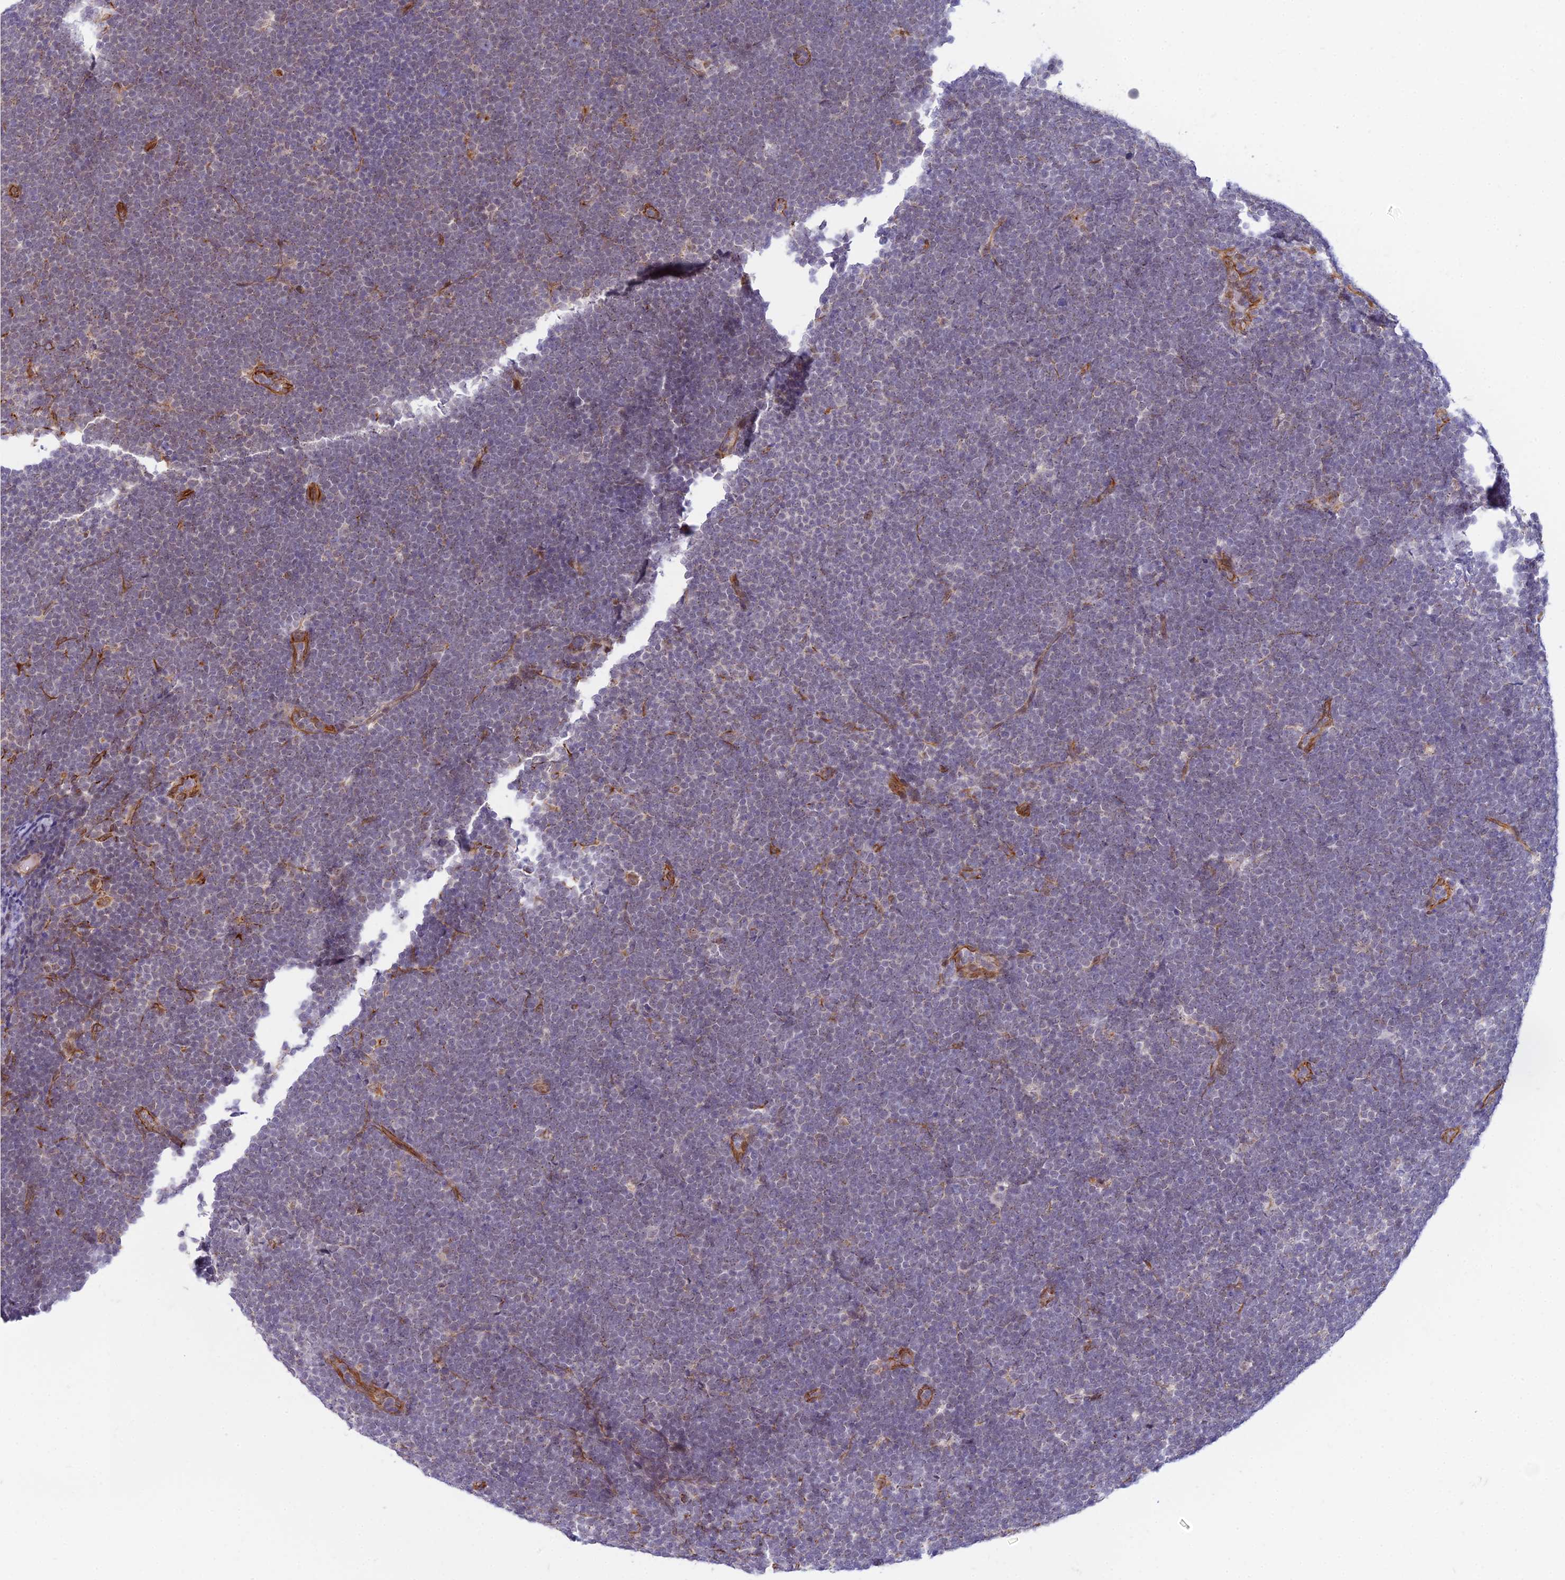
{"staining": {"intensity": "weak", "quantity": "25%-75%", "location": "cytoplasmic/membranous"}, "tissue": "lymphoma", "cell_type": "Tumor cells", "image_type": "cancer", "snomed": [{"axis": "morphology", "description": "Malignant lymphoma, non-Hodgkin's type, High grade"}, {"axis": "topography", "description": "Lymph node"}], "caption": "IHC (DAB (3,3'-diaminobenzidine)) staining of human lymphoma reveals weak cytoplasmic/membranous protein positivity in about 25%-75% of tumor cells.", "gene": "SAPCD2", "patient": {"sex": "male", "age": 13}}